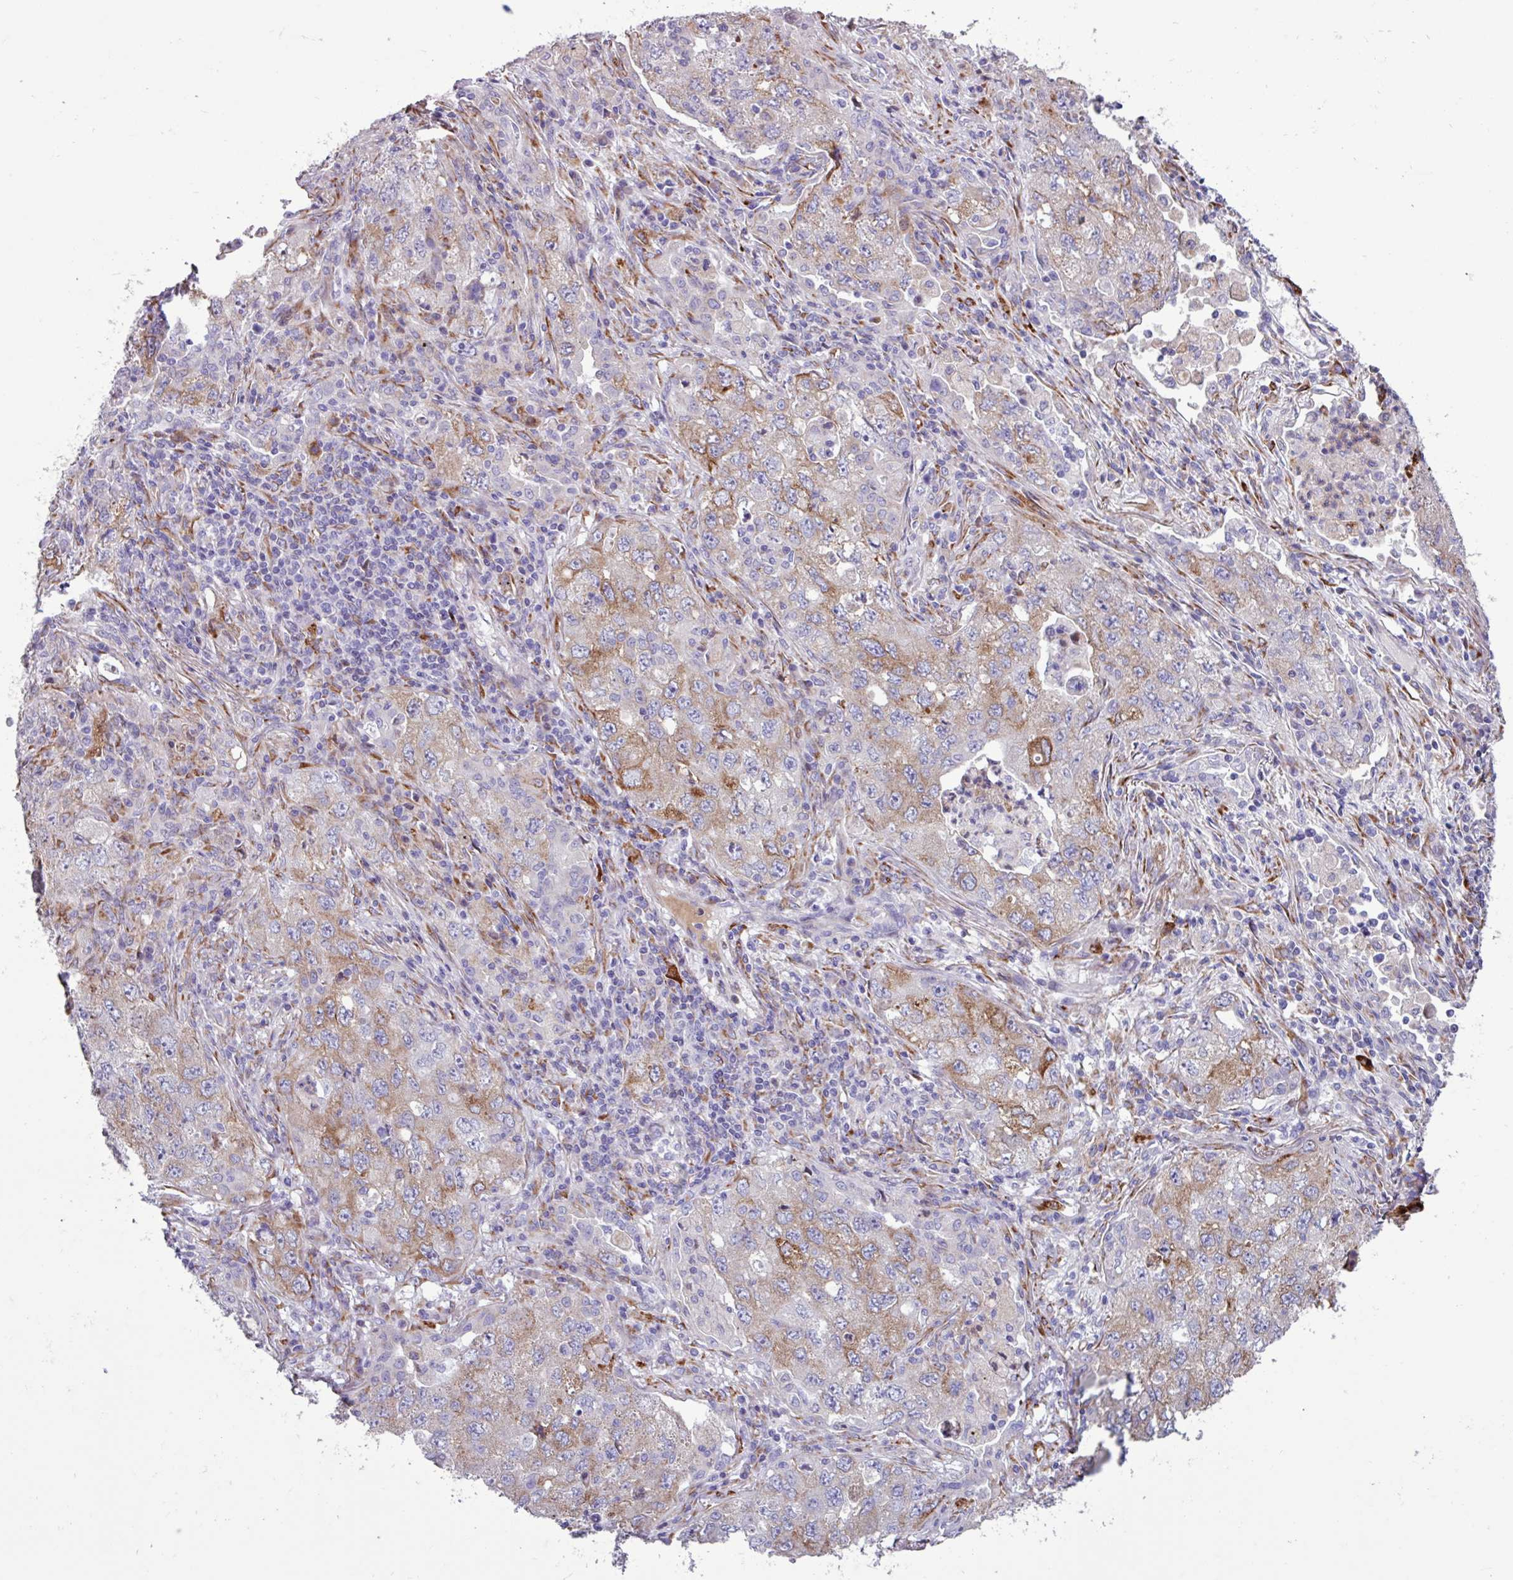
{"staining": {"intensity": "moderate", "quantity": "25%-75%", "location": "cytoplasmic/membranous"}, "tissue": "lung cancer", "cell_type": "Tumor cells", "image_type": "cancer", "snomed": [{"axis": "morphology", "description": "Adenocarcinoma, NOS"}, {"axis": "topography", "description": "Lung"}], "caption": "This image displays IHC staining of human lung adenocarcinoma, with medium moderate cytoplasmic/membranous expression in approximately 25%-75% of tumor cells.", "gene": "PPP1R35", "patient": {"sex": "female", "age": 57}}